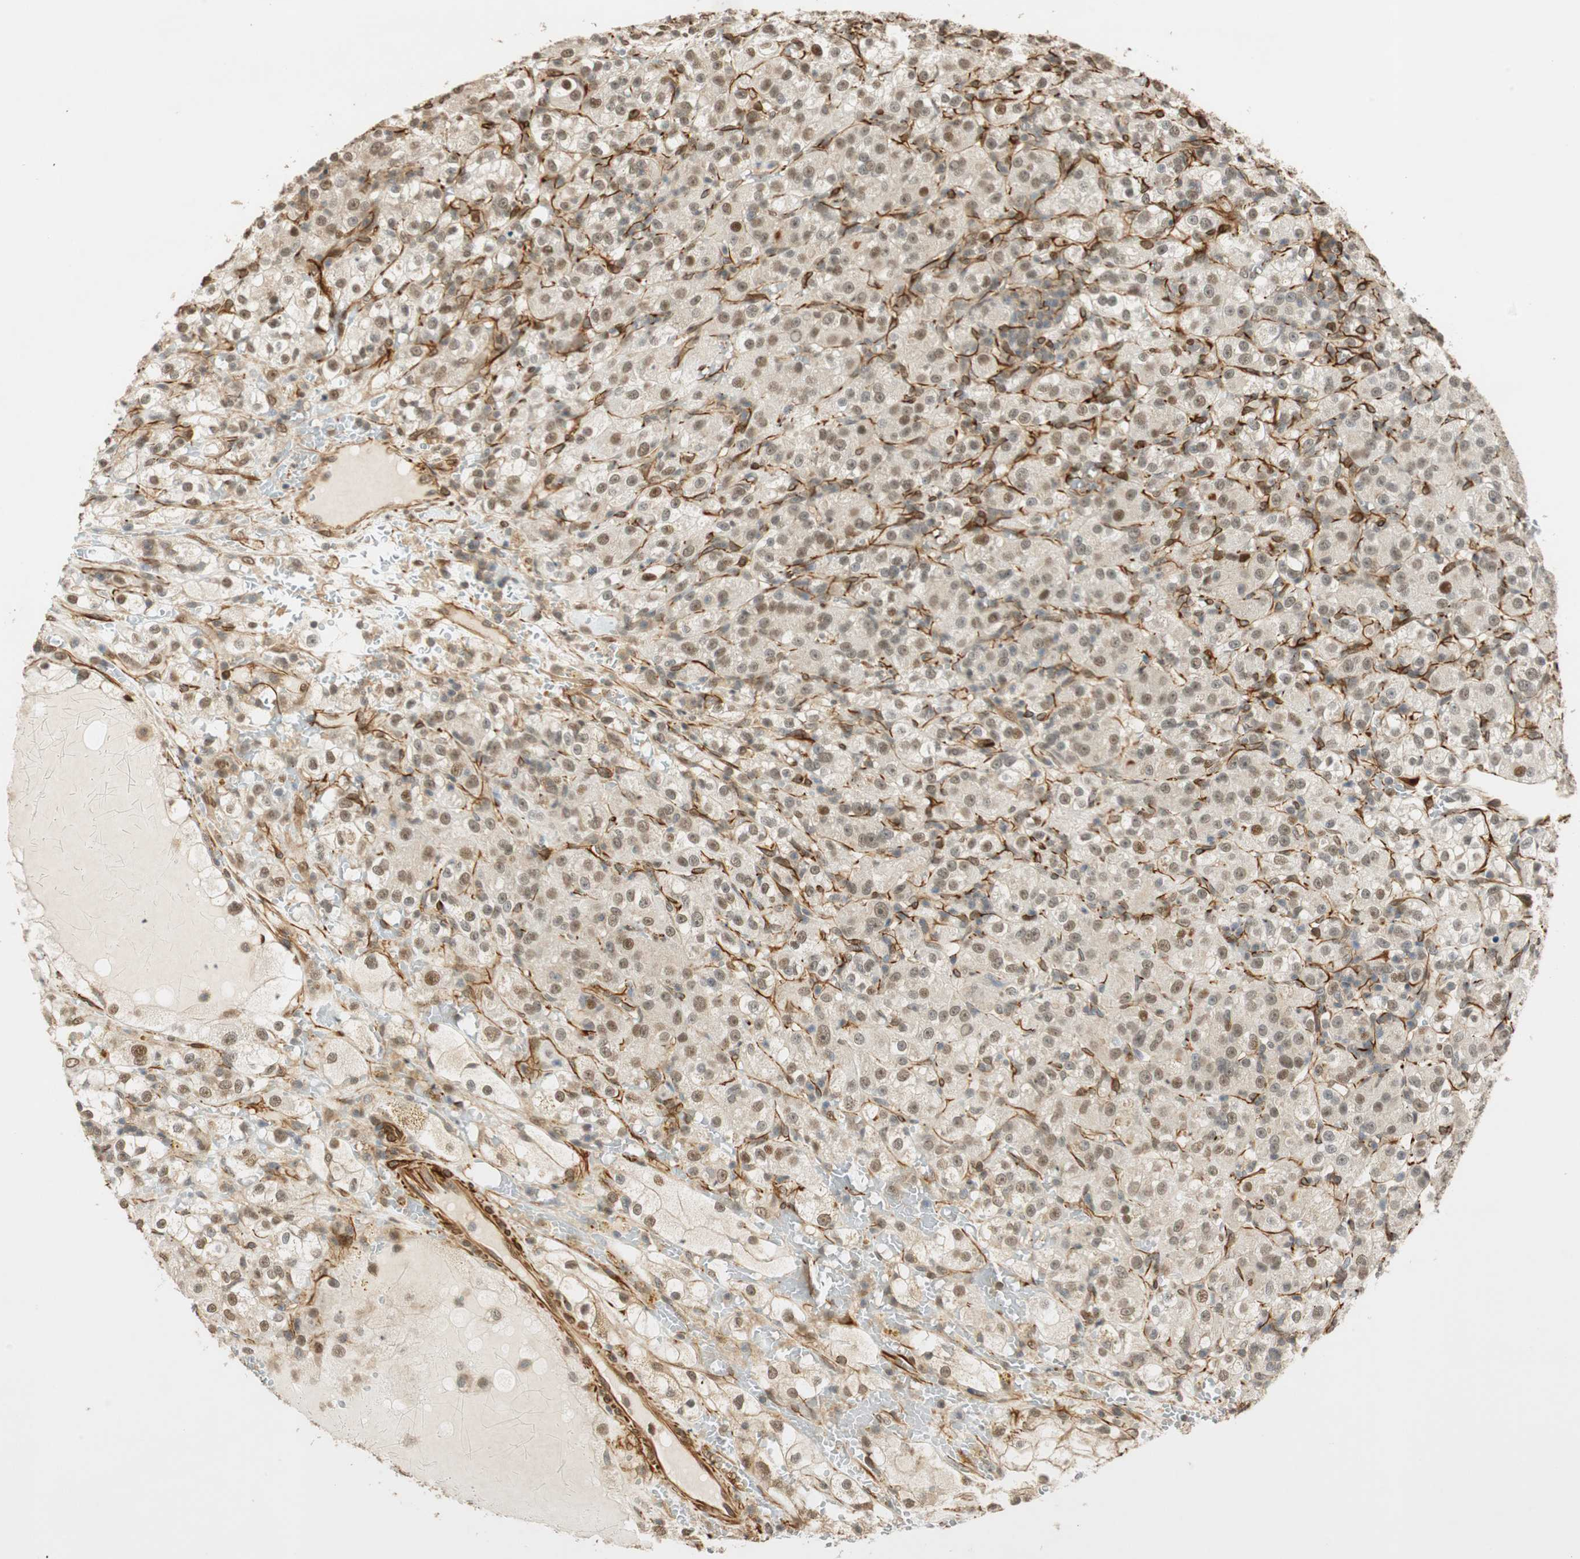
{"staining": {"intensity": "moderate", "quantity": "<25%", "location": "cytoplasmic/membranous,nuclear"}, "tissue": "renal cancer", "cell_type": "Tumor cells", "image_type": "cancer", "snomed": [{"axis": "morphology", "description": "Normal tissue, NOS"}, {"axis": "morphology", "description": "Adenocarcinoma, NOS"}, {"axis": "topography", "description": "Kidney"}], "caption": "Immunohistochemical staining of human renal cancer (adenocarcinoma) demonstrates low levels of moderate cytoplasmic/membranous and nuclear protein staining in about <25% of tumor cells.", "gene": "NES", "patient": {"sex": "male", "age": 61}}